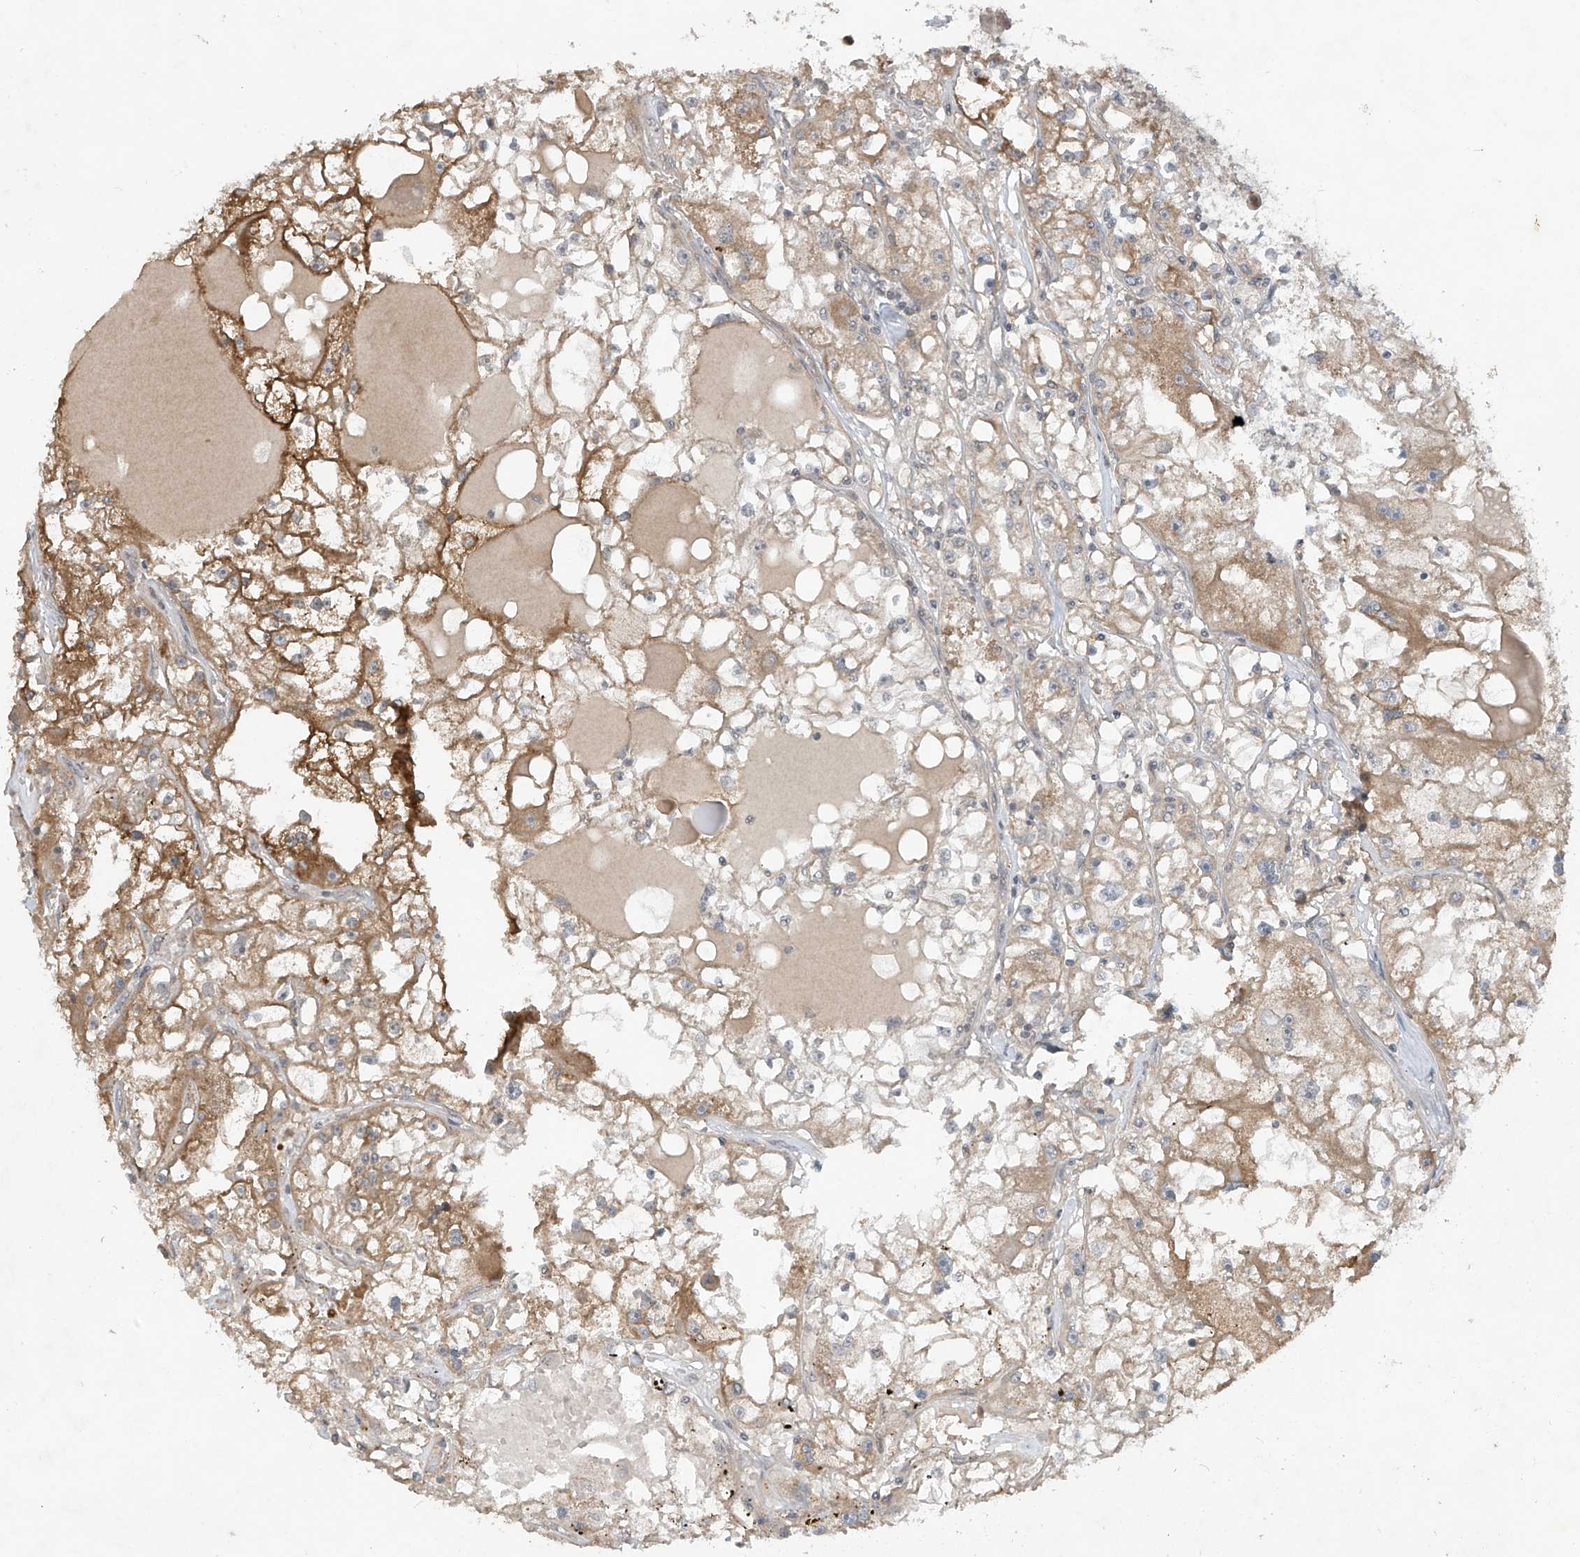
{"staining": {"intensity": "moderate", "quantity": ">75%", "location": "cytoplasmic/membranous"}, "tissue": "renal cancer", "cell_type": "Tumor cells", "image_type": "cancer", "snomed": [{"axis": "morphology", "description": "Adenocarcinoma, NOS"}, {"axis": "topography", "description": "Kidney"}], "caption": "An immunohistochemistry micrograph of neoplastic tissue is shown. Protein staining in brown labels moderate cytoplasmic/membranous positivity in renal cancer within tumor cells.", "gene": "DGKQ", "patient": {"sex": "male", "age": 56}}